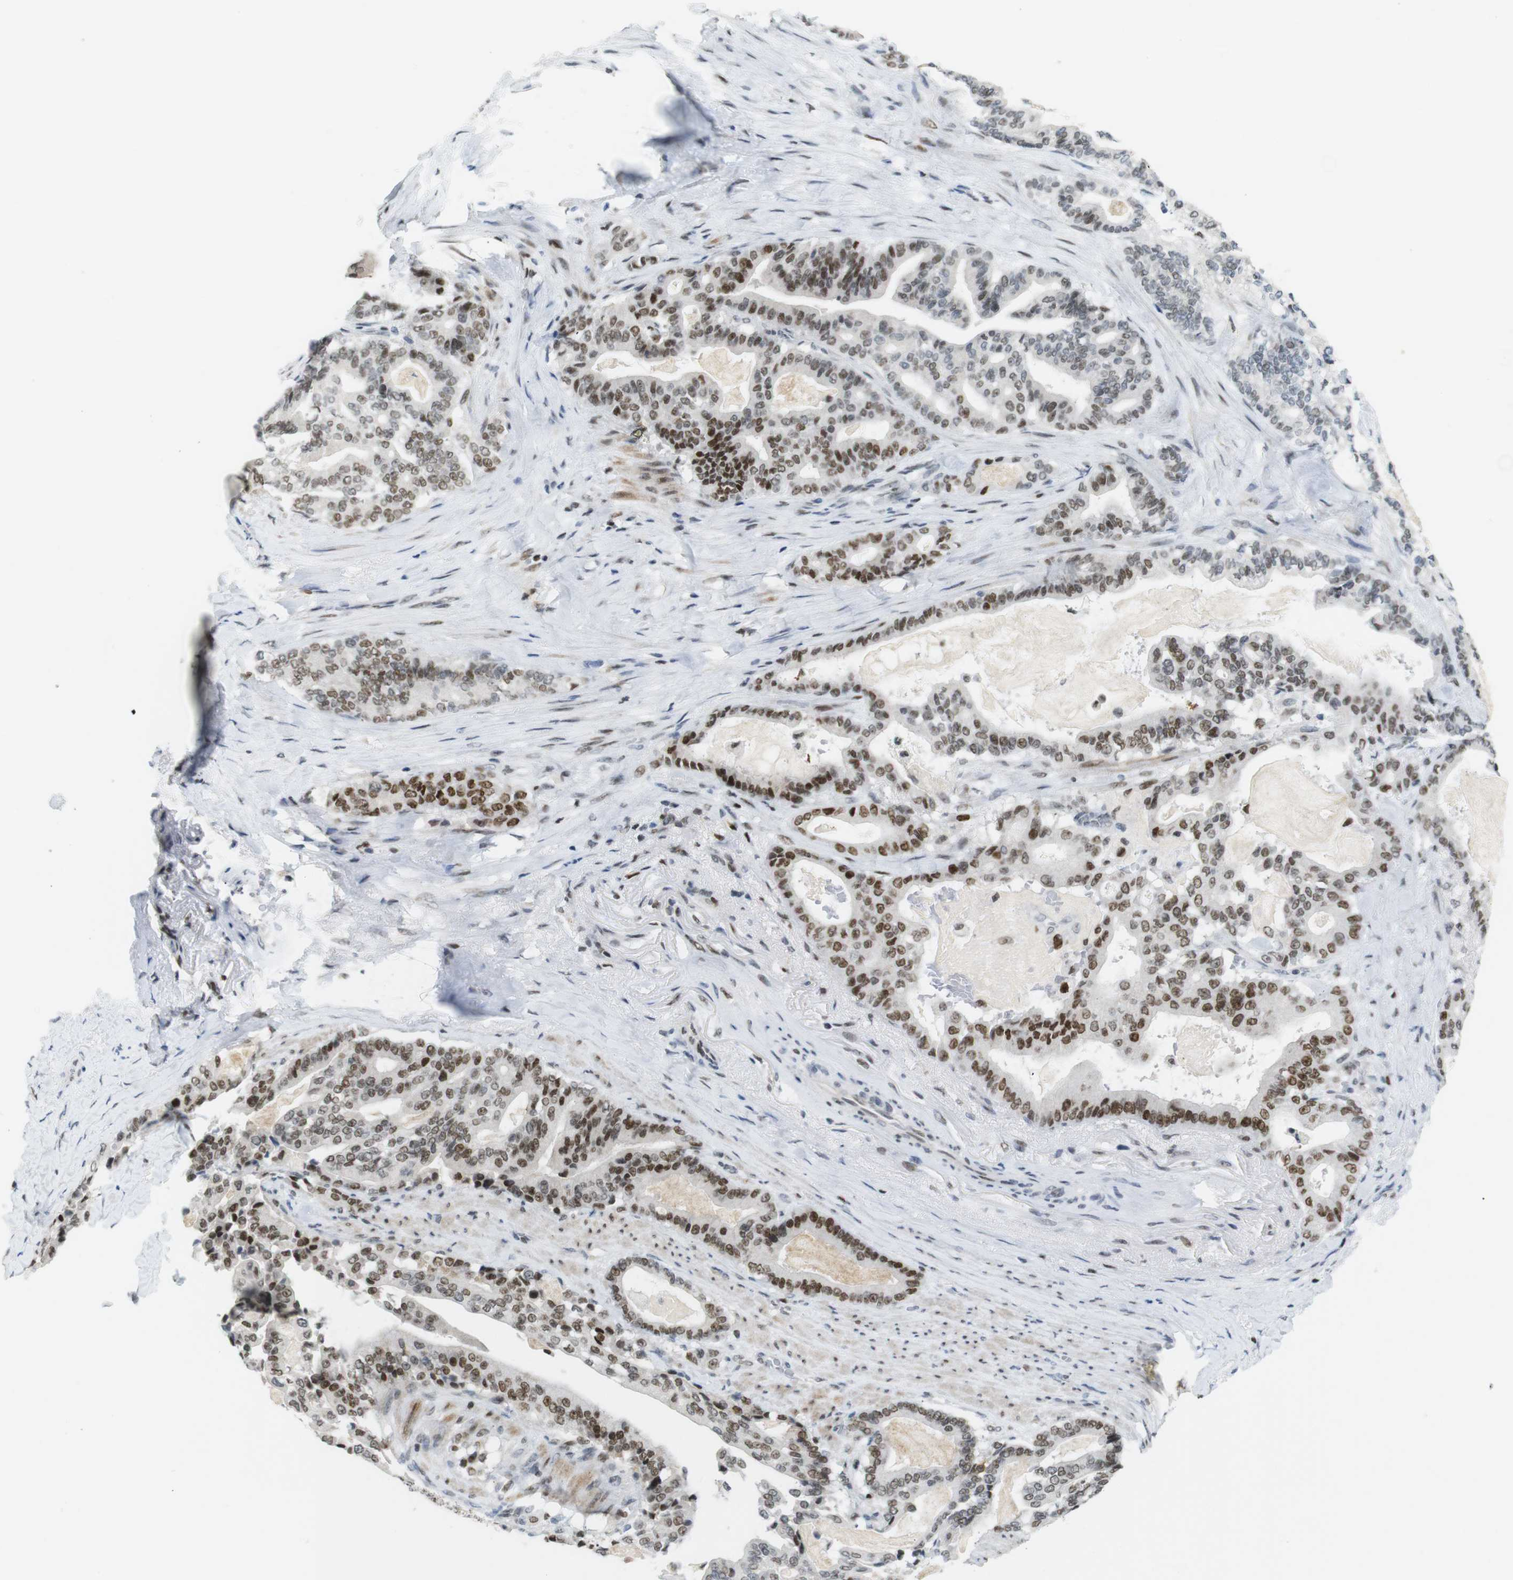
{"staining": {"intensity": "strong", "quantity": "25%-75%", "location": "nuclear"}, "tissue": "pancreatic cancer", "cell_type": "Tumor cells", "image_type": "cancer", "snomed": [{"axis": "morphology", "description": "Adenocarcinoma, NOS"}, {"axis": "topography", "description": "Pancreas"}], "caption": "A brown stain shows strong nuclear staining of a protein in pancreatic cancer tumor cells.", "gene": "RIOX2", "patient": {"sex": "male", "age": 63}}